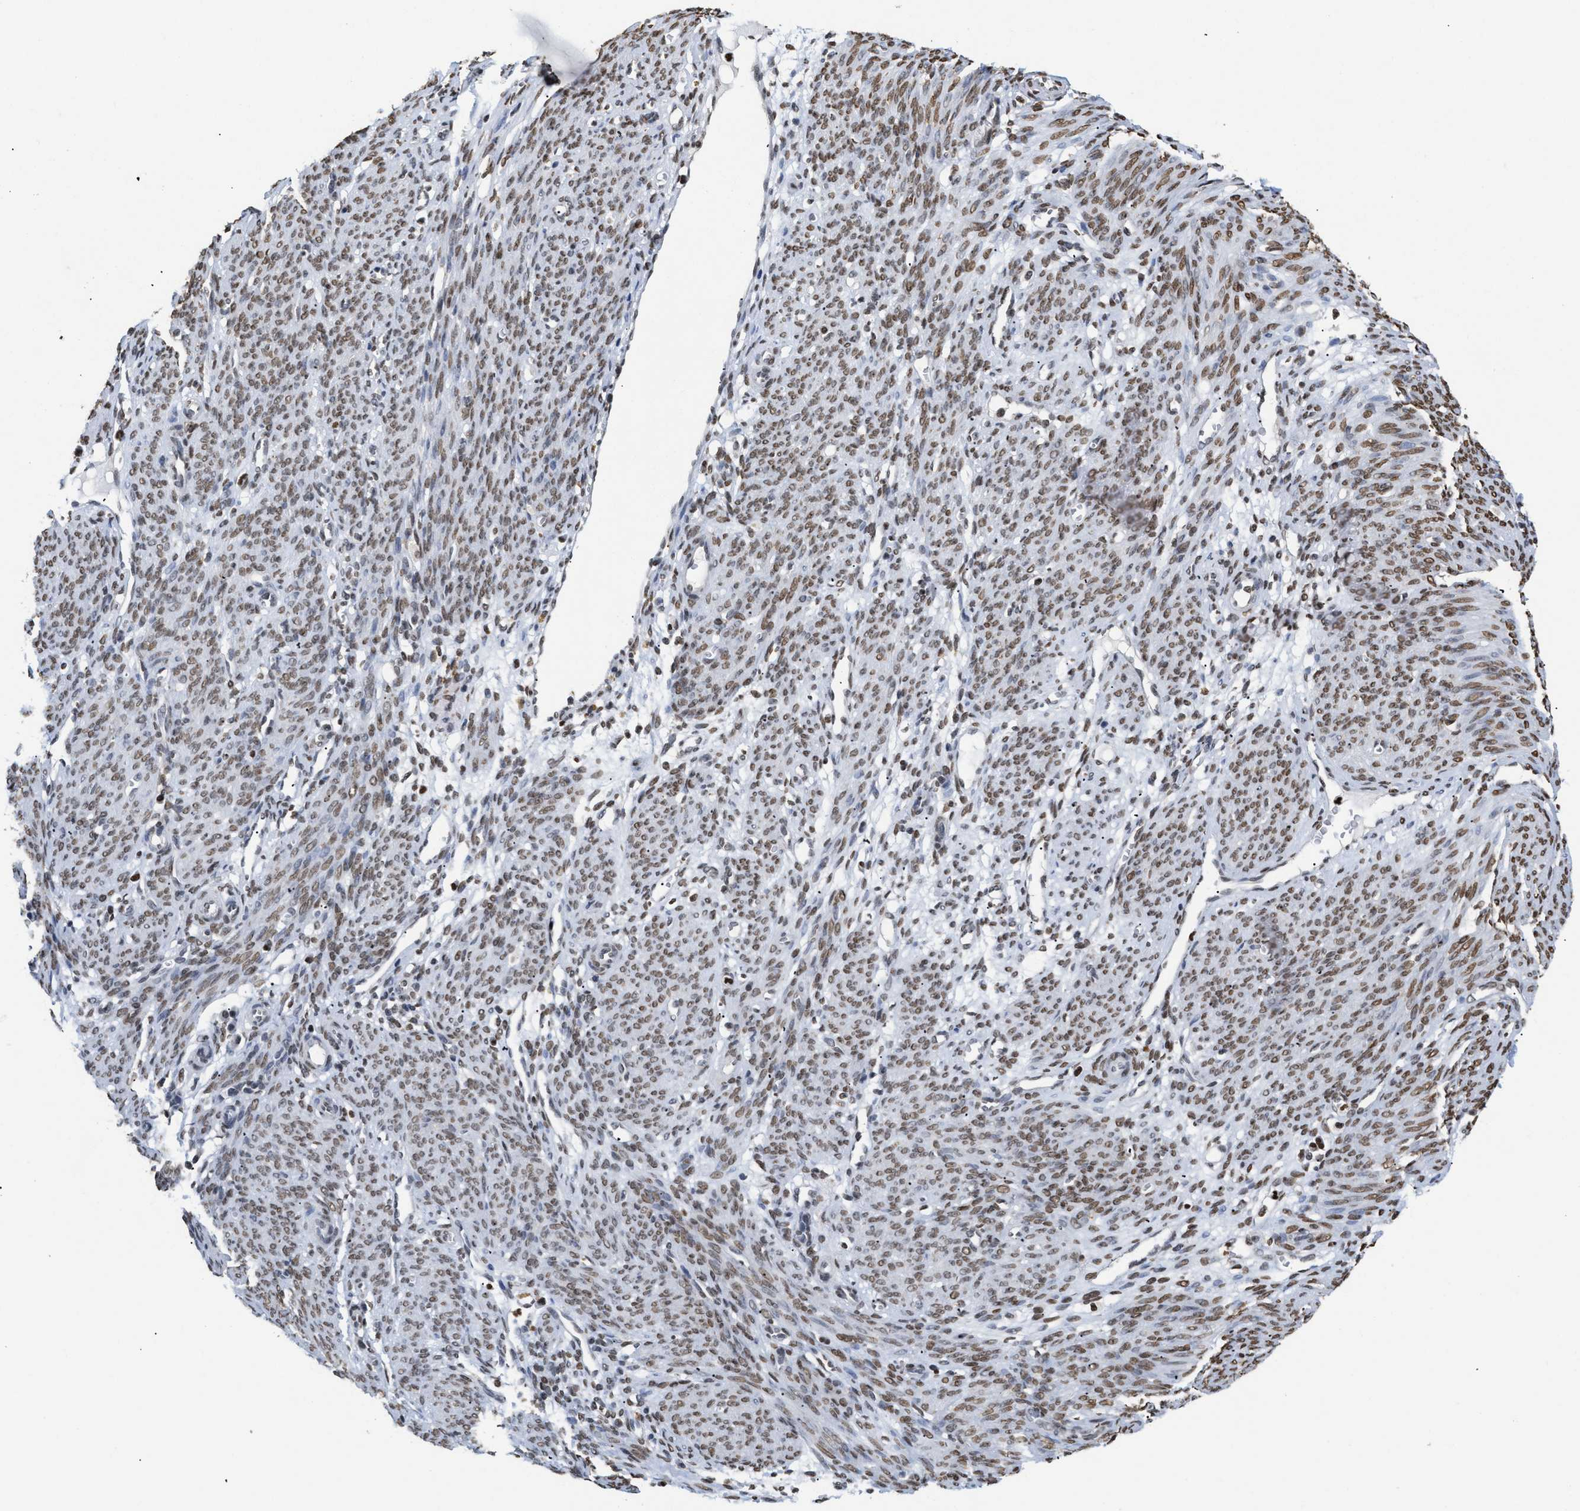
{"staining": {"intensity": "moderate", "quantity": ">75%", "location": "nuclear"}, "tissue": "endometrium", "cell_type": "Cells in endometrial stroma", "image_type": "normal", "snomed": [{"axis": "morphology", "description": "Normal tissue, NOS"}, {"axis": "morphology", "description": "Adenocarcinoma, NOS"}, {"axis": "topography", "description": "Endometrium"}, {"axis": "topography", "description": "Ovary"}], "caption": "Immunohistochemistry photomicrograph of benign endometrium: human endometrium stained using immunohistochemistry displays medium levels of moderate protein expression localized specifically in the nuclear of cells in endometrial stroma, appearing as a nuclear brown color.", "gene": "HMGN2", "patient": {"sex": "female", "age": 68}}